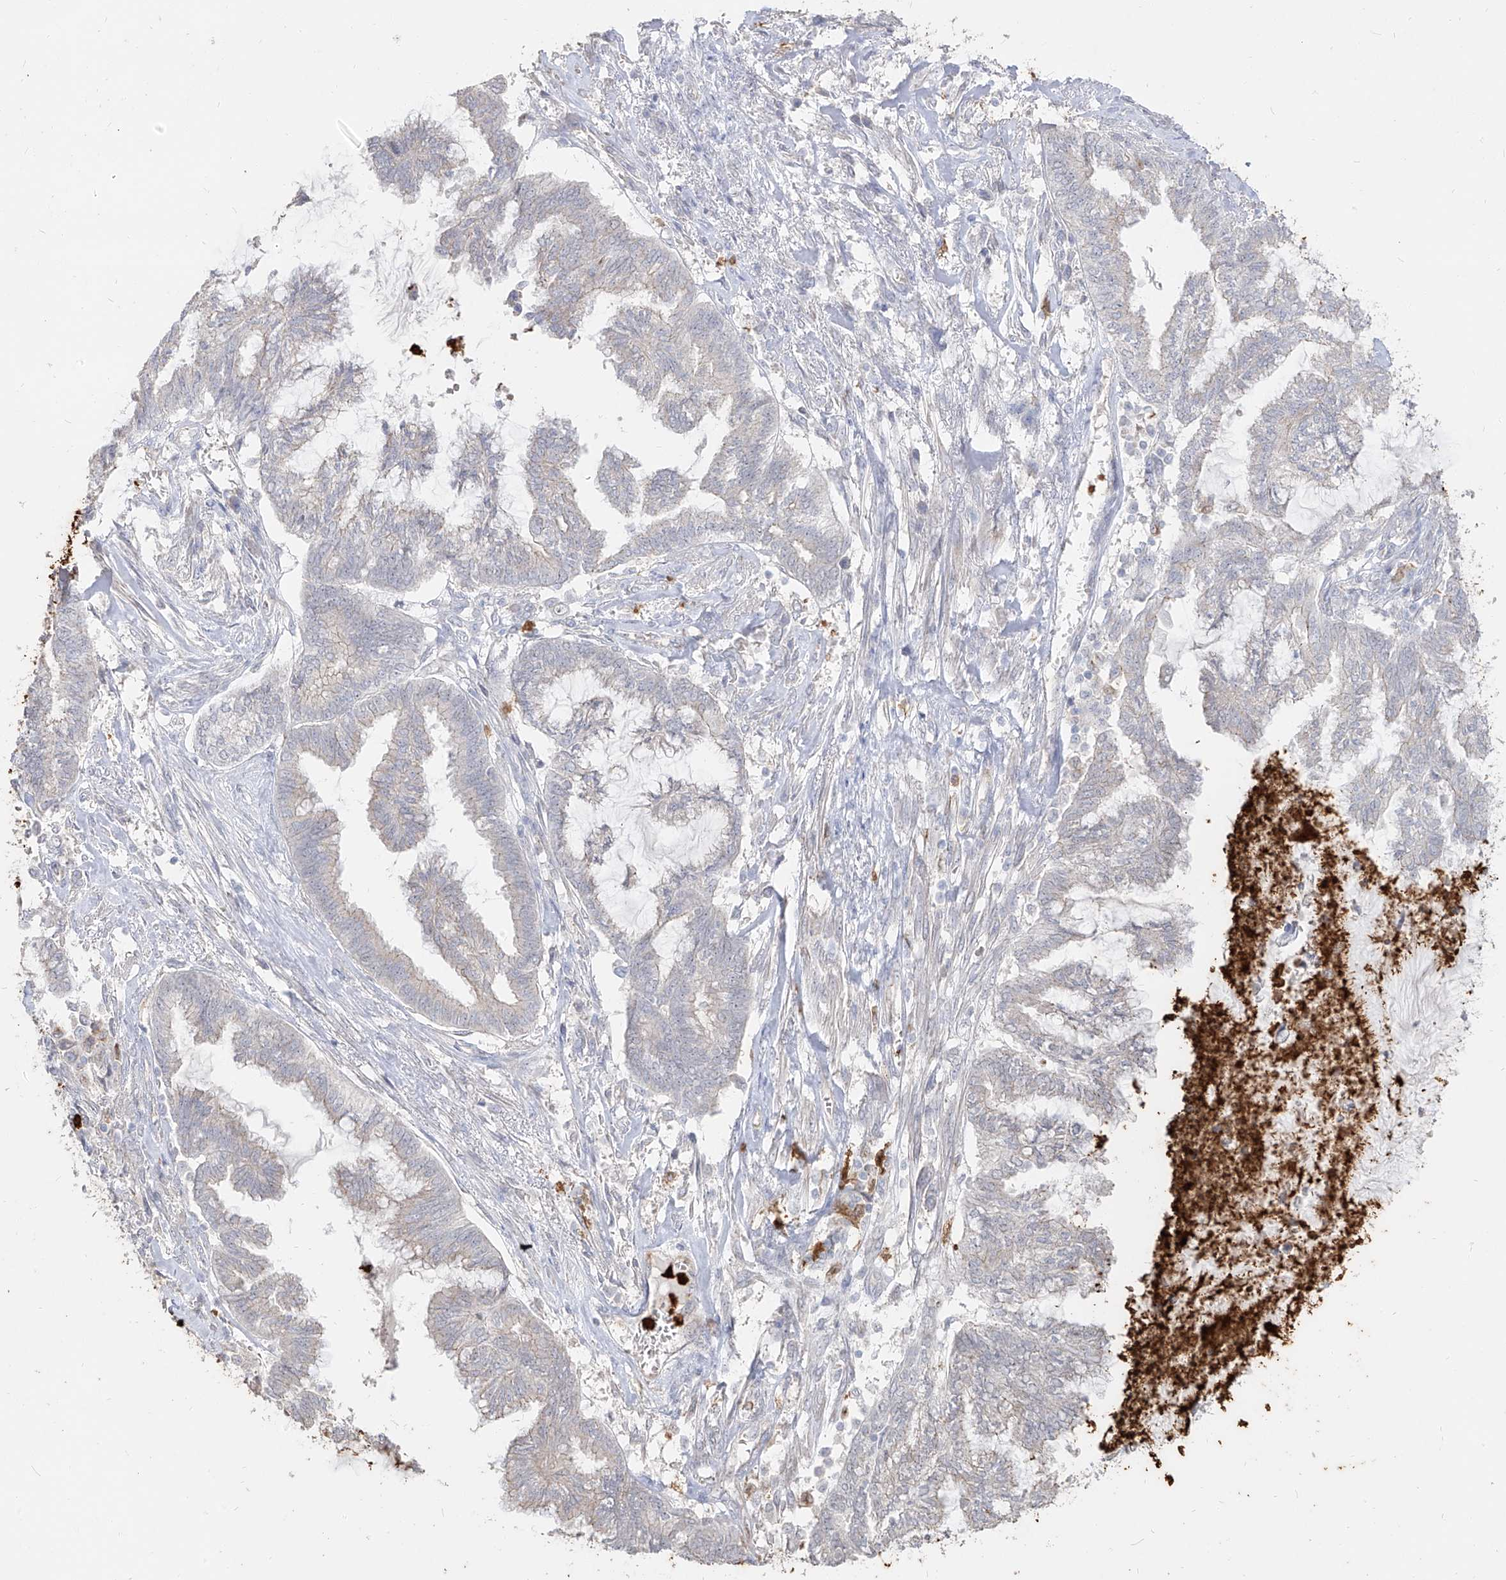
{"staining": {"intensity": "negative", "quantity": "none", "location": "none"}, "tissue": "endometrial cancer", "cell_type": "Tumor cells", "image_type": "cancer", "snomed": [{"axis": "morphology", "description": "Adenocarcinoma, NOS"}, {"axis": "topography", "description": "Endometrium"}], "caption": "Photomicrograph shows no significant protein staining in tumor cells of endometrial adenocarcinoma. (Stains: DAB IHC with hematoxylin counter stain, Microscopy: brightfield microscopy at high magnification).", "gene": "ZNF227", "patient": {"sex": "female", "age": 86}}